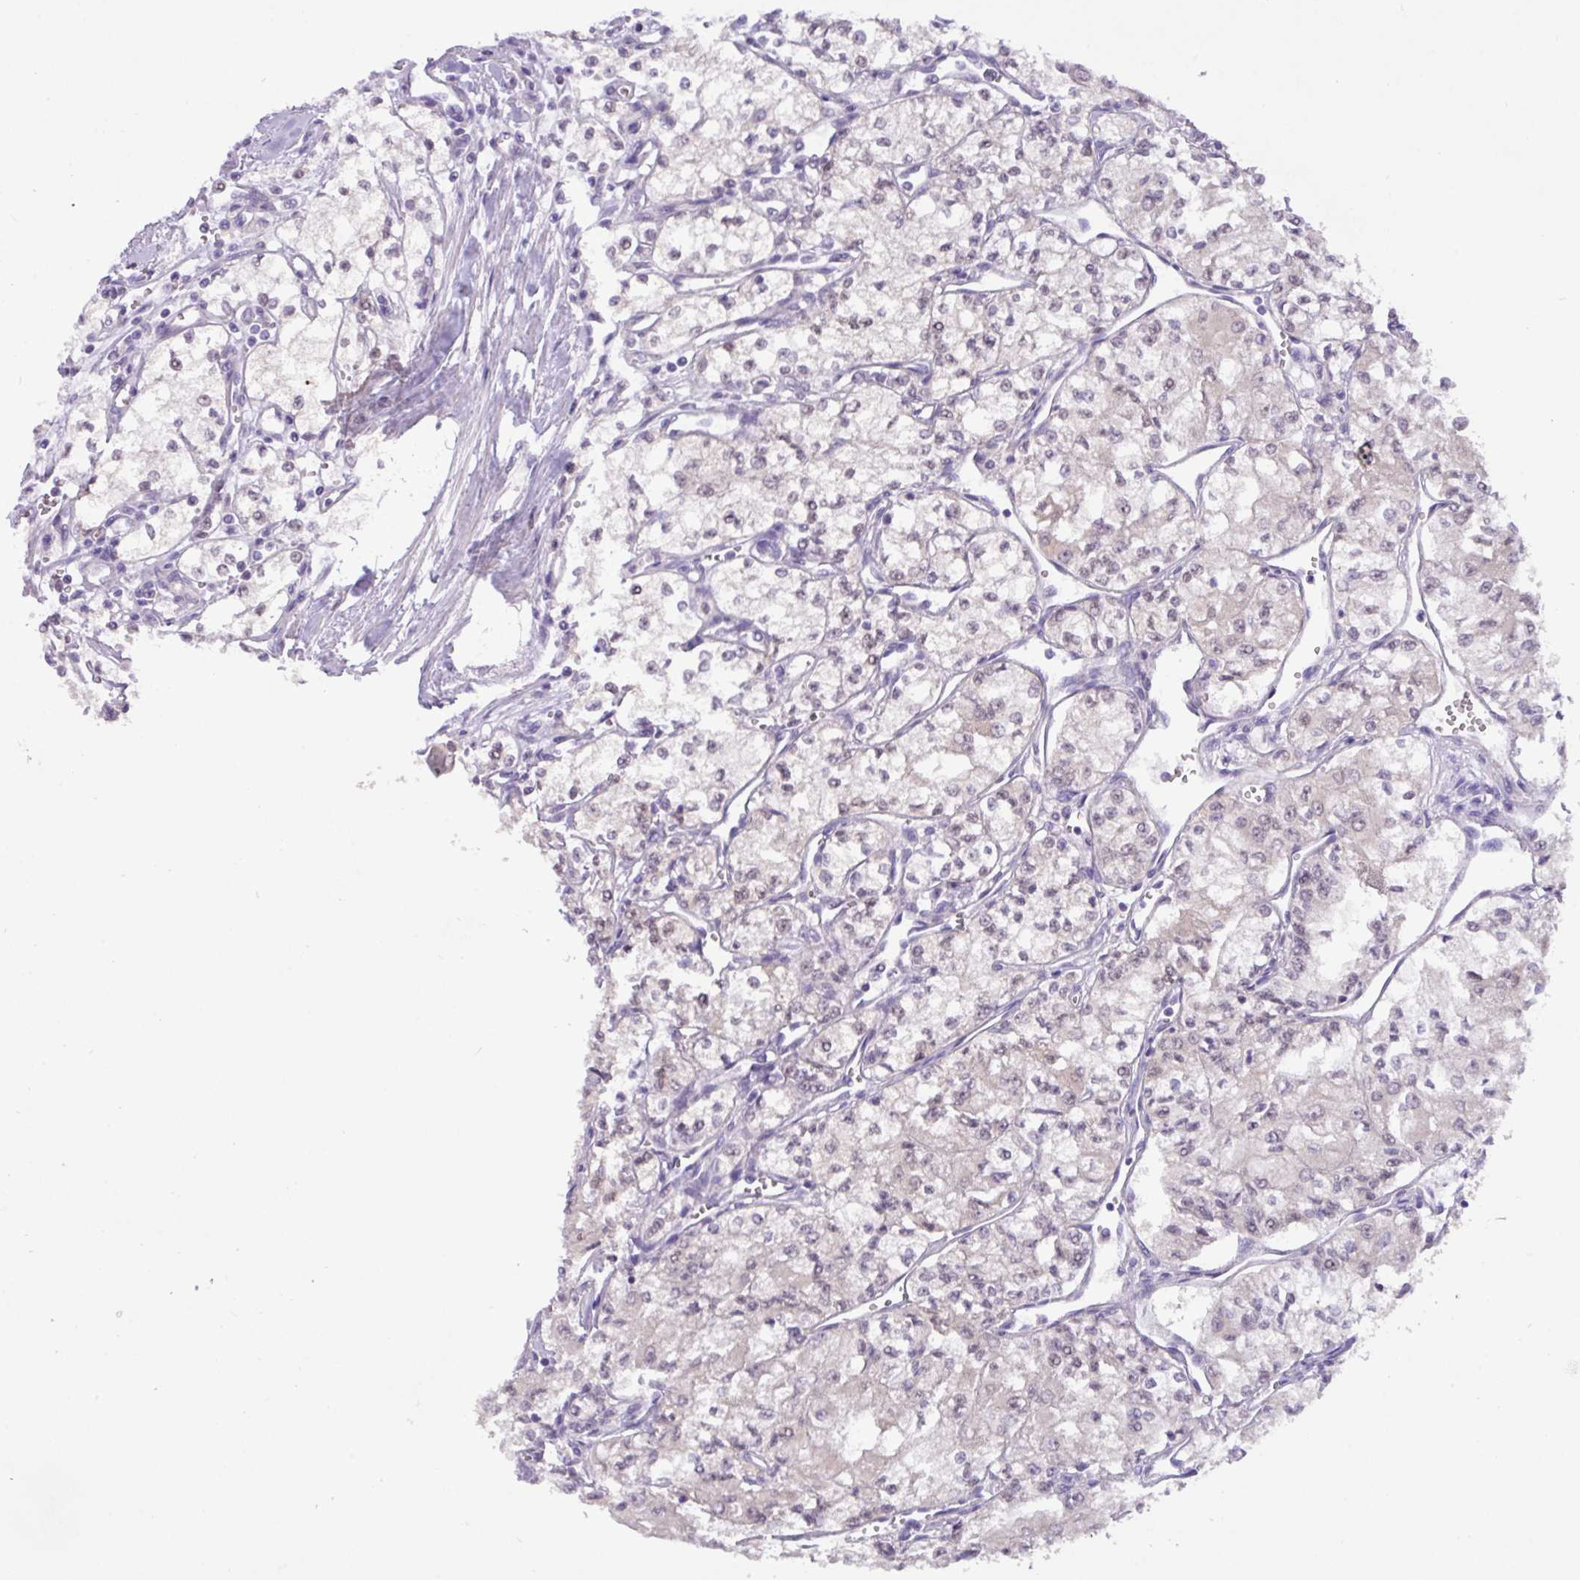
{"staining": {"intensity": "negative", "quantity": "none", "location": "none"}, "tissue": "renal cancer", "cell_type": "Tumor cells", "image_type": "cancer", "snomed": [{"axis": "morphology", "description": "Adenocarcinoma, NOS"}, {"axis": "topography", "description": "Kidney"}], "caption": "DAB (3,3'-diaminobenzidine) immunohistochemical staining of renal cancer displays no significant expression in tumor cells.", "gene": "PAX8", "patient": {"sex": "male", "age": 59}}